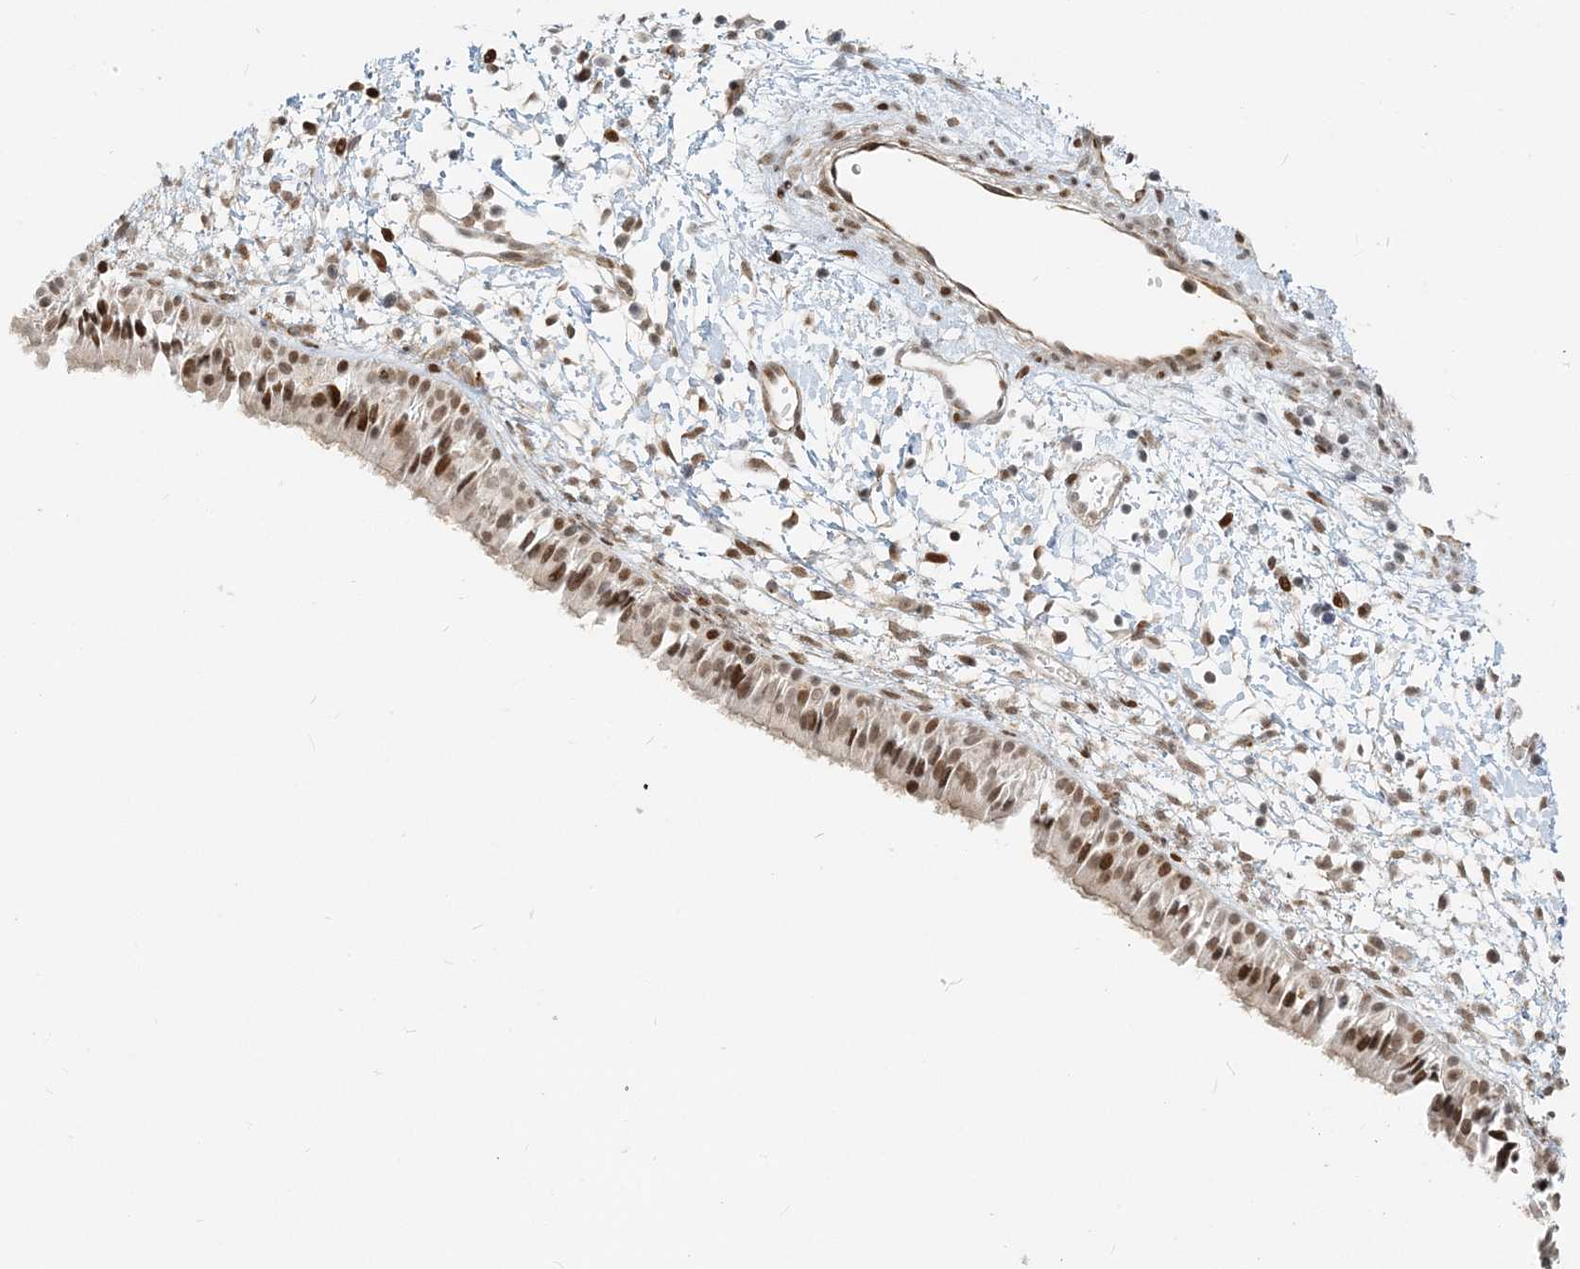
{"staining": {"intensity": "moderate", "quantity": ">75%", "location": "nuclear"}, "tissue": "nasopharynx", "cell_type": "Respiratory epithelial cells", "image_type": "normal", "snomed": [{"axis": "morphology", "description": "Normal tissue, NOS"}, {"axis": "topography", "description": "Nasopharynx"}], "caption": "About >75% of respiratory epithelial cells in normal human nasopharynx show moderate nuclear protein positivity as visualized by brown immunohistochemical staining.", "gene": "BAZ1B", "patient": {"sex": "male", "age": 22}}